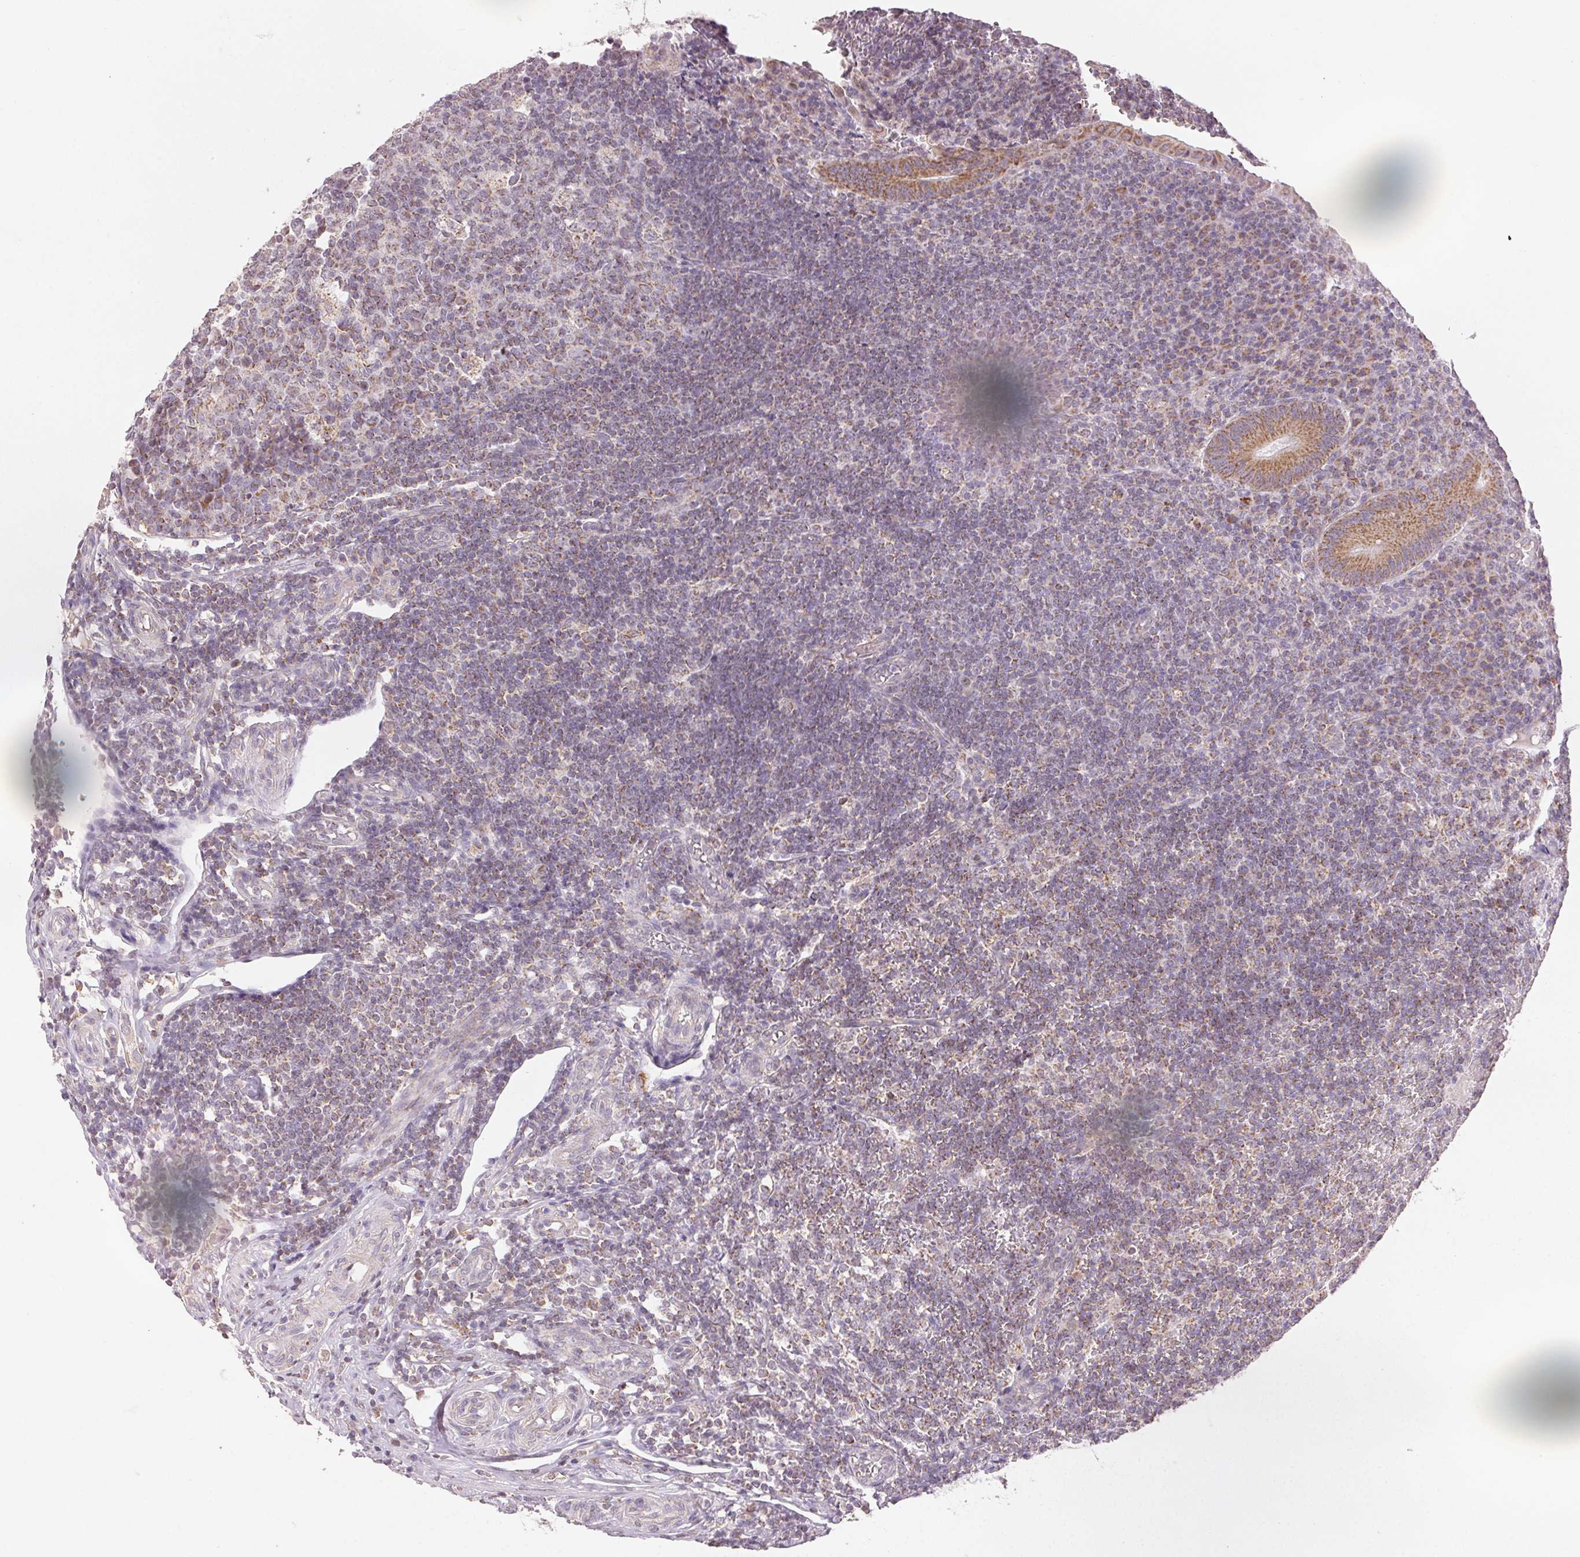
{"staining": {"intensity": "strong", "quantity": ">75%", "location": "cytoplasmic/membranous"}, "tissue": "appendix", "cell_type": "Glandular cells", "image_type": "normal", "snomed": [{"axis": "morphology", "description": "Normal tissue, NOS"}, {"axis": "topography", "description": "Appendix"}], "caption": "Strong cytoplasmic/membranous expression for a protein is present in approximately >75% of glandular cells of normal appendix using IHC.", "gene": "CLASP1", "patient": {"sex": "male", "age": 18}}